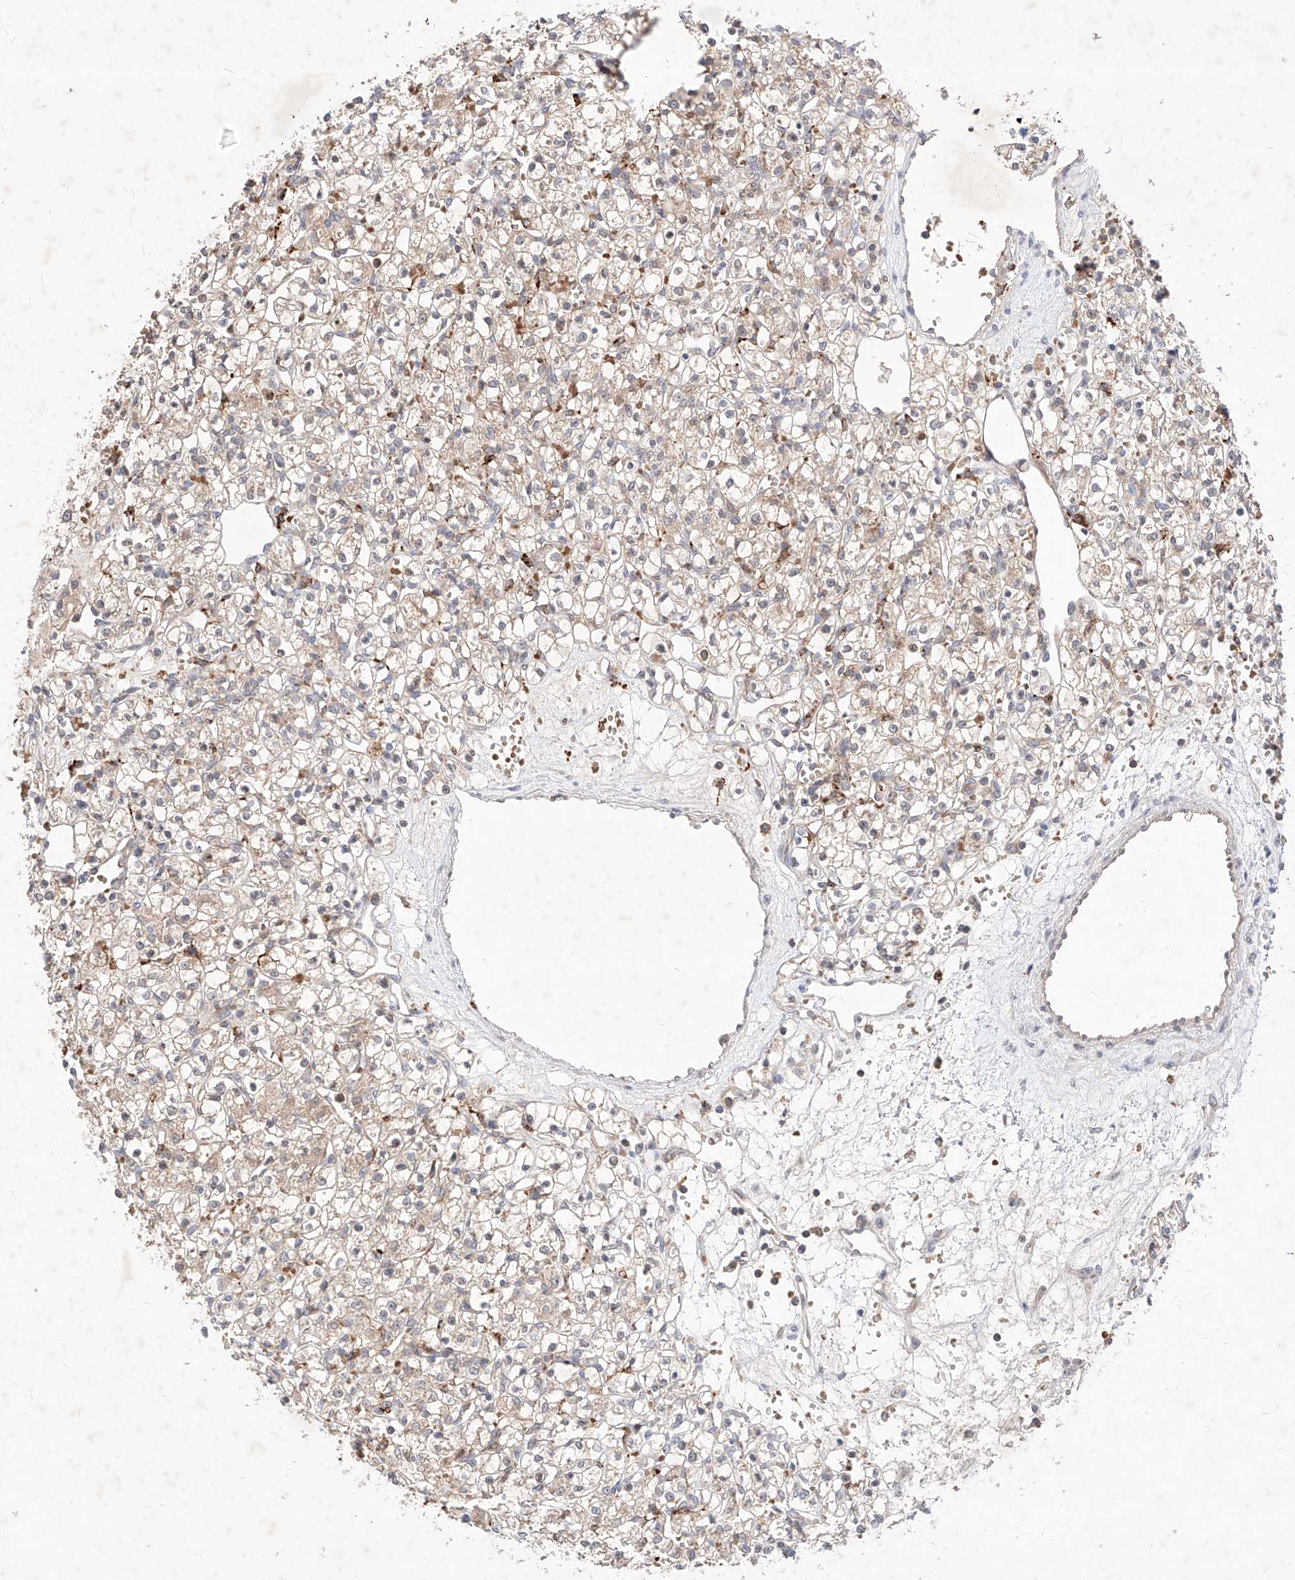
{"staining": {"intensity": "weak", "quantity": "25%-75%", "location": "cytoplasmic/membranous"}, "tissue": "renal cancer", "cell_type": "Tumor cells", "image_type": "cancer", "snomed": [{"axis": "morphology", "description": "Adenocarcinoma, NOS"}, {"axis": "topography", "description": "Kidney"}], "caption": "Protein expression by immunohistochemistry exhibits weak cytoplasmic/membranous positivity in about 25%-75% of tumor cells in adenocarcinoma (renal).", "gene": "TSNAX", "patient": {"sex": "female", "age": 59}}